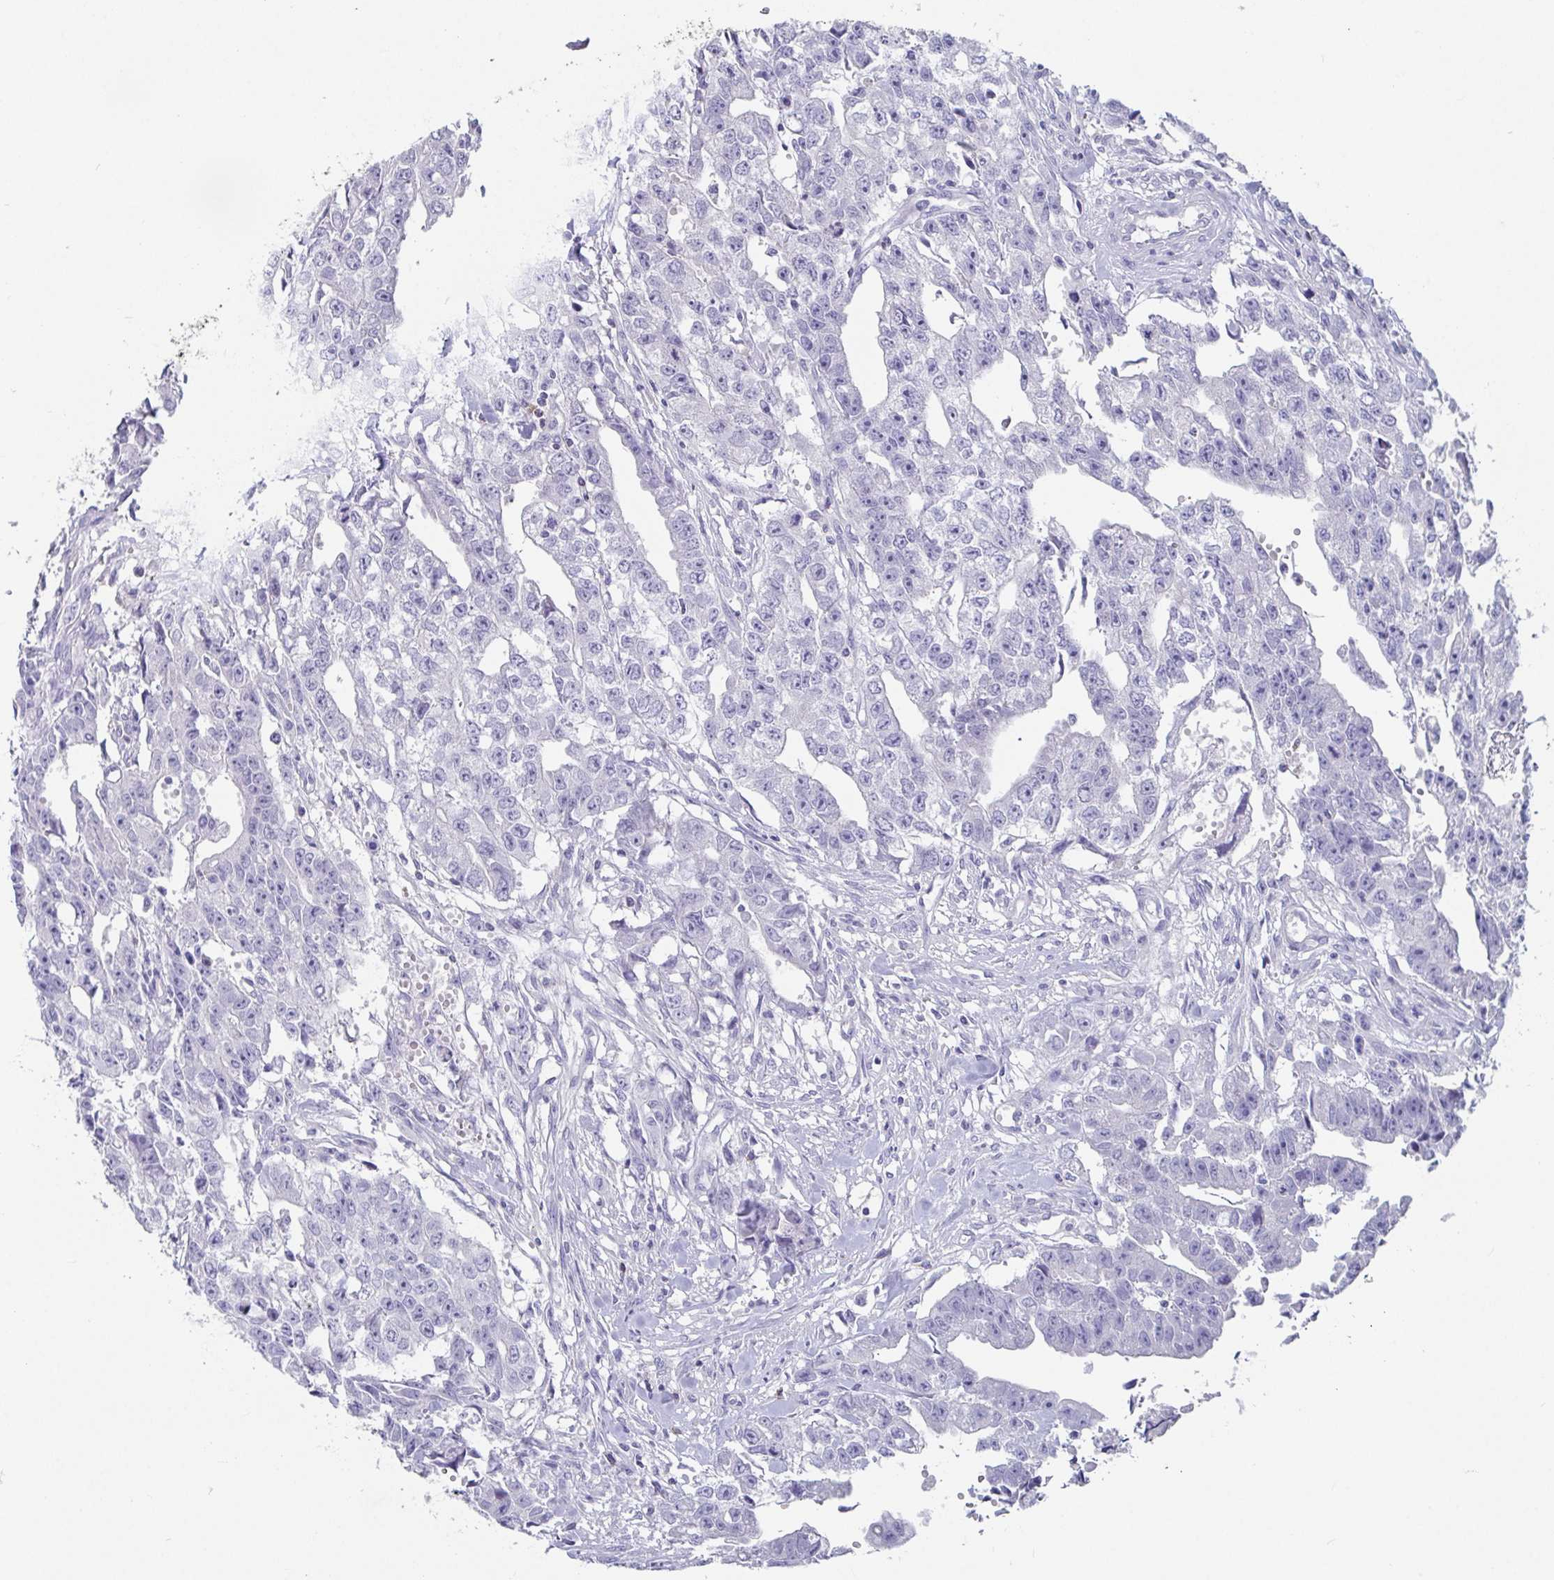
{"staining": {"intensity": "negative", "quantity": "none", "location": "none"}, "tissue": "testis cancer", "cell_type": "Tumor cells", "image_type": "cancer", "snomed": [{"axis": "morphology", "description": "Carcinoma, Embryonal, NOS"}, {"axis": "morphology", "description": "Teratoma, malignant, NOS"}, {"axis": "topography", "description": "Testis"}], "caption": "Immunohistochemistry image of testis teratoma (malignant) stained for a protein (brown), which shows no staining in tumor cells.", "gene": "PLA2G1B", "patient": {"sex": "male", "age": 24}}